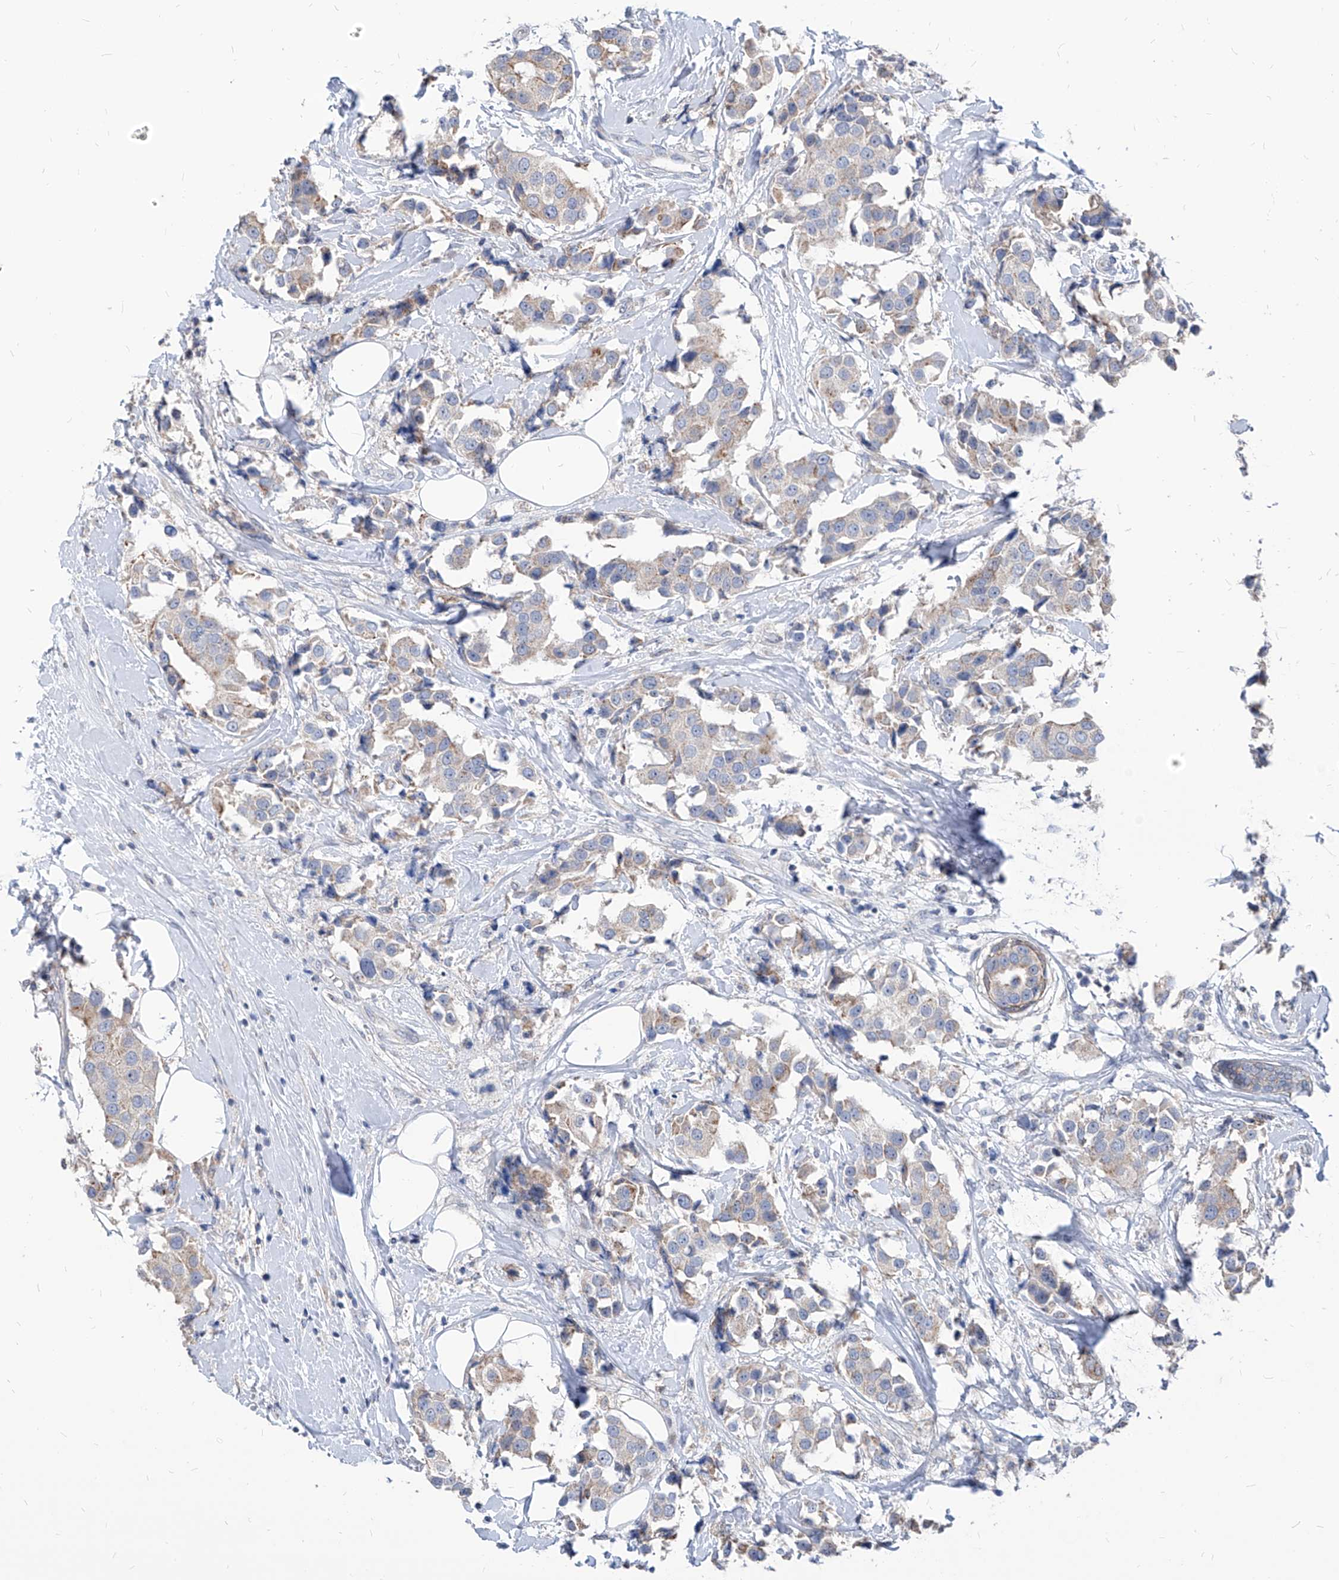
{"staining": {"intensity": "weak", "quantity": "<25%", "location": "cytoplasmic/membranous"}, "tissue": "breast cancer", "cell_type": "Tumor cells", "image_type": "cancer", "snomed": [{"axis": "morphology", "description": "Normal tissue, NOS"}, {"axis": "morphology", "description": "Duct carcinoma"}, {"axis": "topography", "description": "Breast"}], "caption": "Breast invasive ductal carcinoma was stained to show a protein in brown. There is no significant expression in tumor cells.", "gene": "AGPS", "patient": {"sex": "female", "age": 39}}